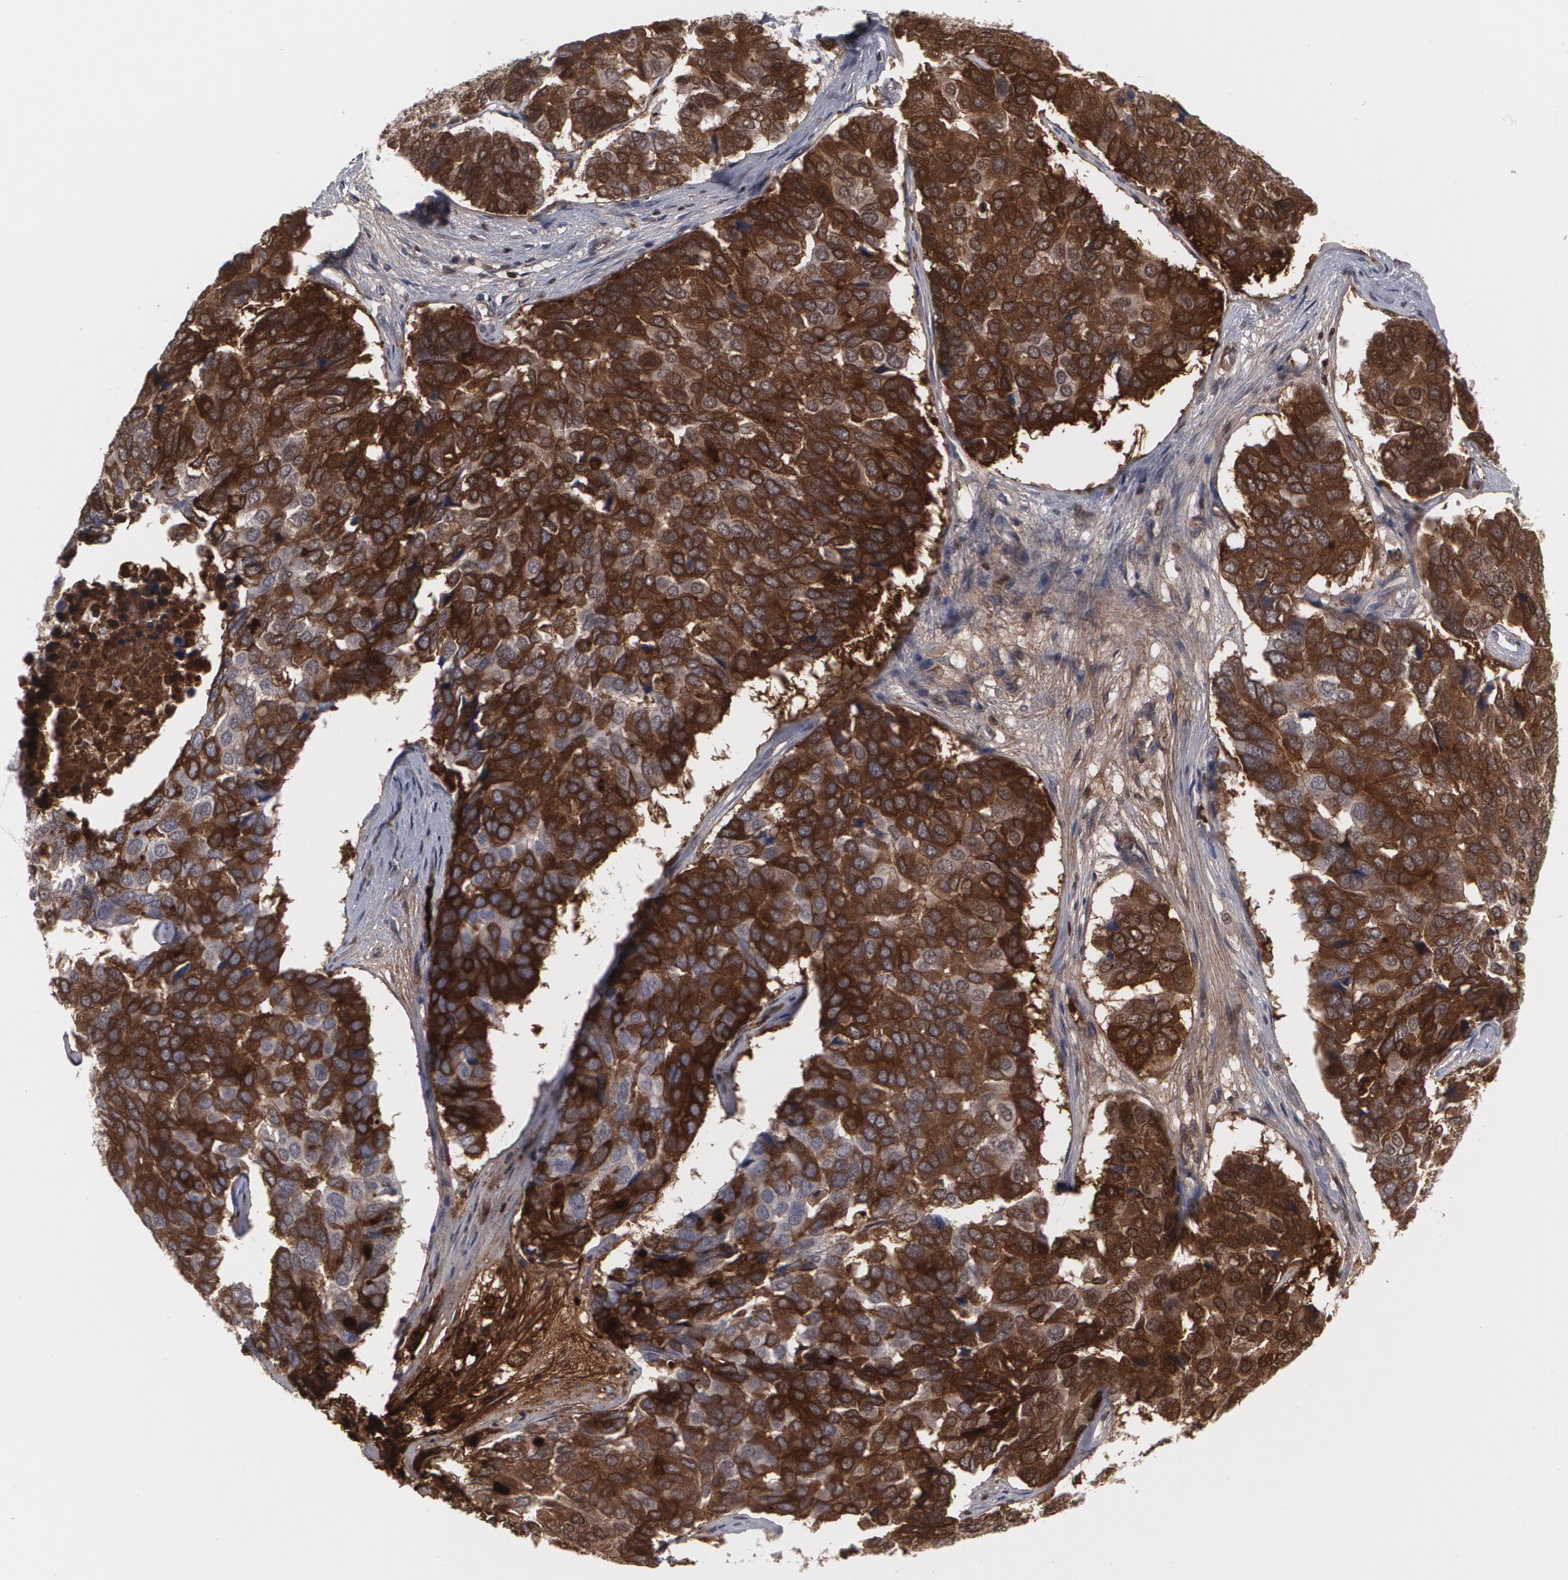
{"staining": {"intensity": "moderate", "quantity": ">75%", "location": "cytoplasmic/membranous"}, "tissue": "pancreatic cancer", "cell_type": "Tumor cells", "image_type": "cancer", "snomed": [{"axis": "morphology", "description": "Adenocarcinoma, NOS"}, {"axis": "topography", "description": "Pancreas"}], "caption": "Moderate cytoplasmic/membranous protein staining is present in about >75% of tumor cells in pancreatic cancer. The staining is performed using DAB (3,3'-diaminobenzidine) brown chromogen to label protein expression. The nuclei are counter-stained blue using hematoxylin.", "gene": "LRG1", "patient": {"sex": "male", "age": 50}}